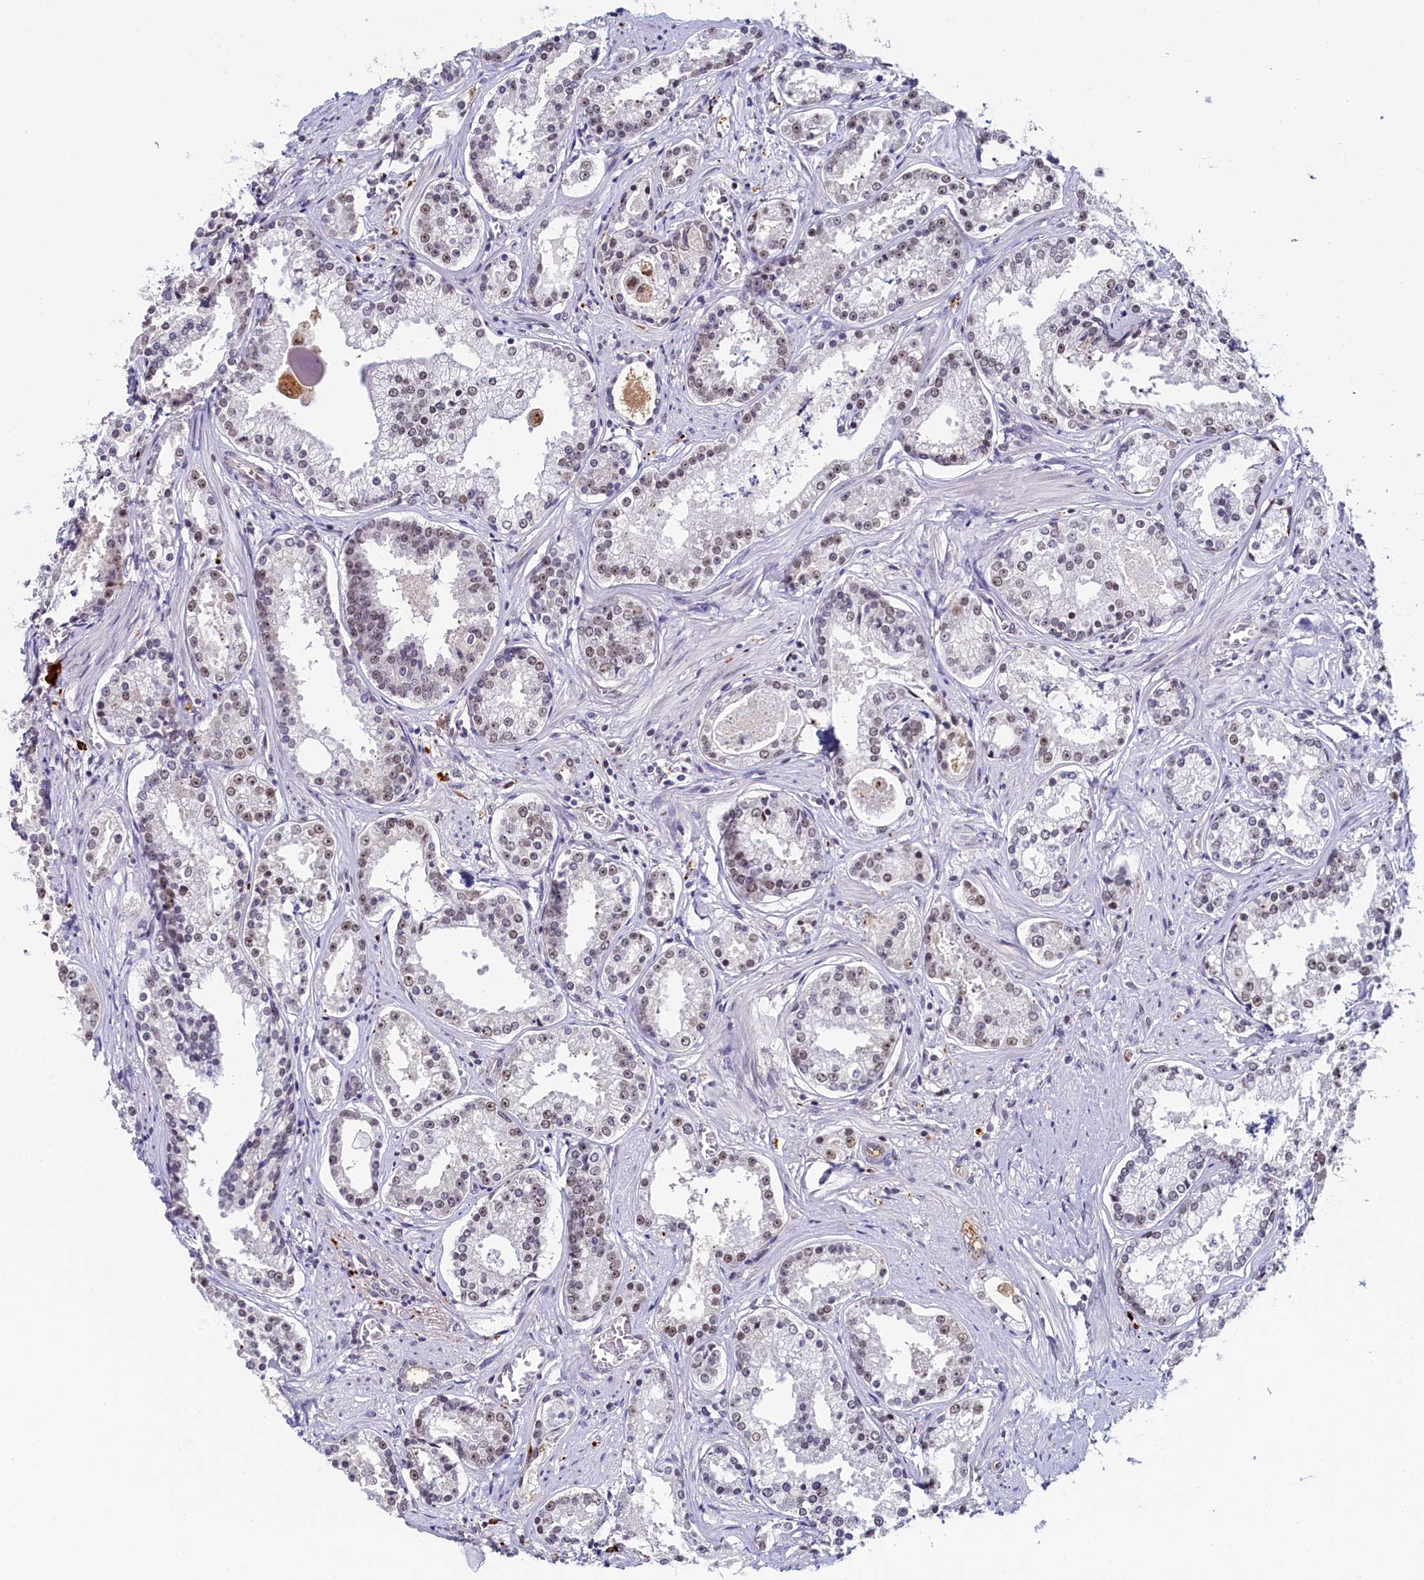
{"staining": {"intensity": "weak", "quantity": "25%-75%", "location": "nuclear"}, "tissue": "prostate cancer", "cell_type": "Tumor cells", "image_type": "cancer", "snomed": [{"axis": "morphology", "description": "Adenocarcinoma, High grade"}, {"axis": "topography", "description": "Prostate"}], "caption": "Prostate cancer tissue demonstrates weak nuclear staining in approximately 25%-75% of tumor cells, visualized by immunohistochemistry.", "gene": "INTS14", "patient": {"sex": "male", "age": 58}}